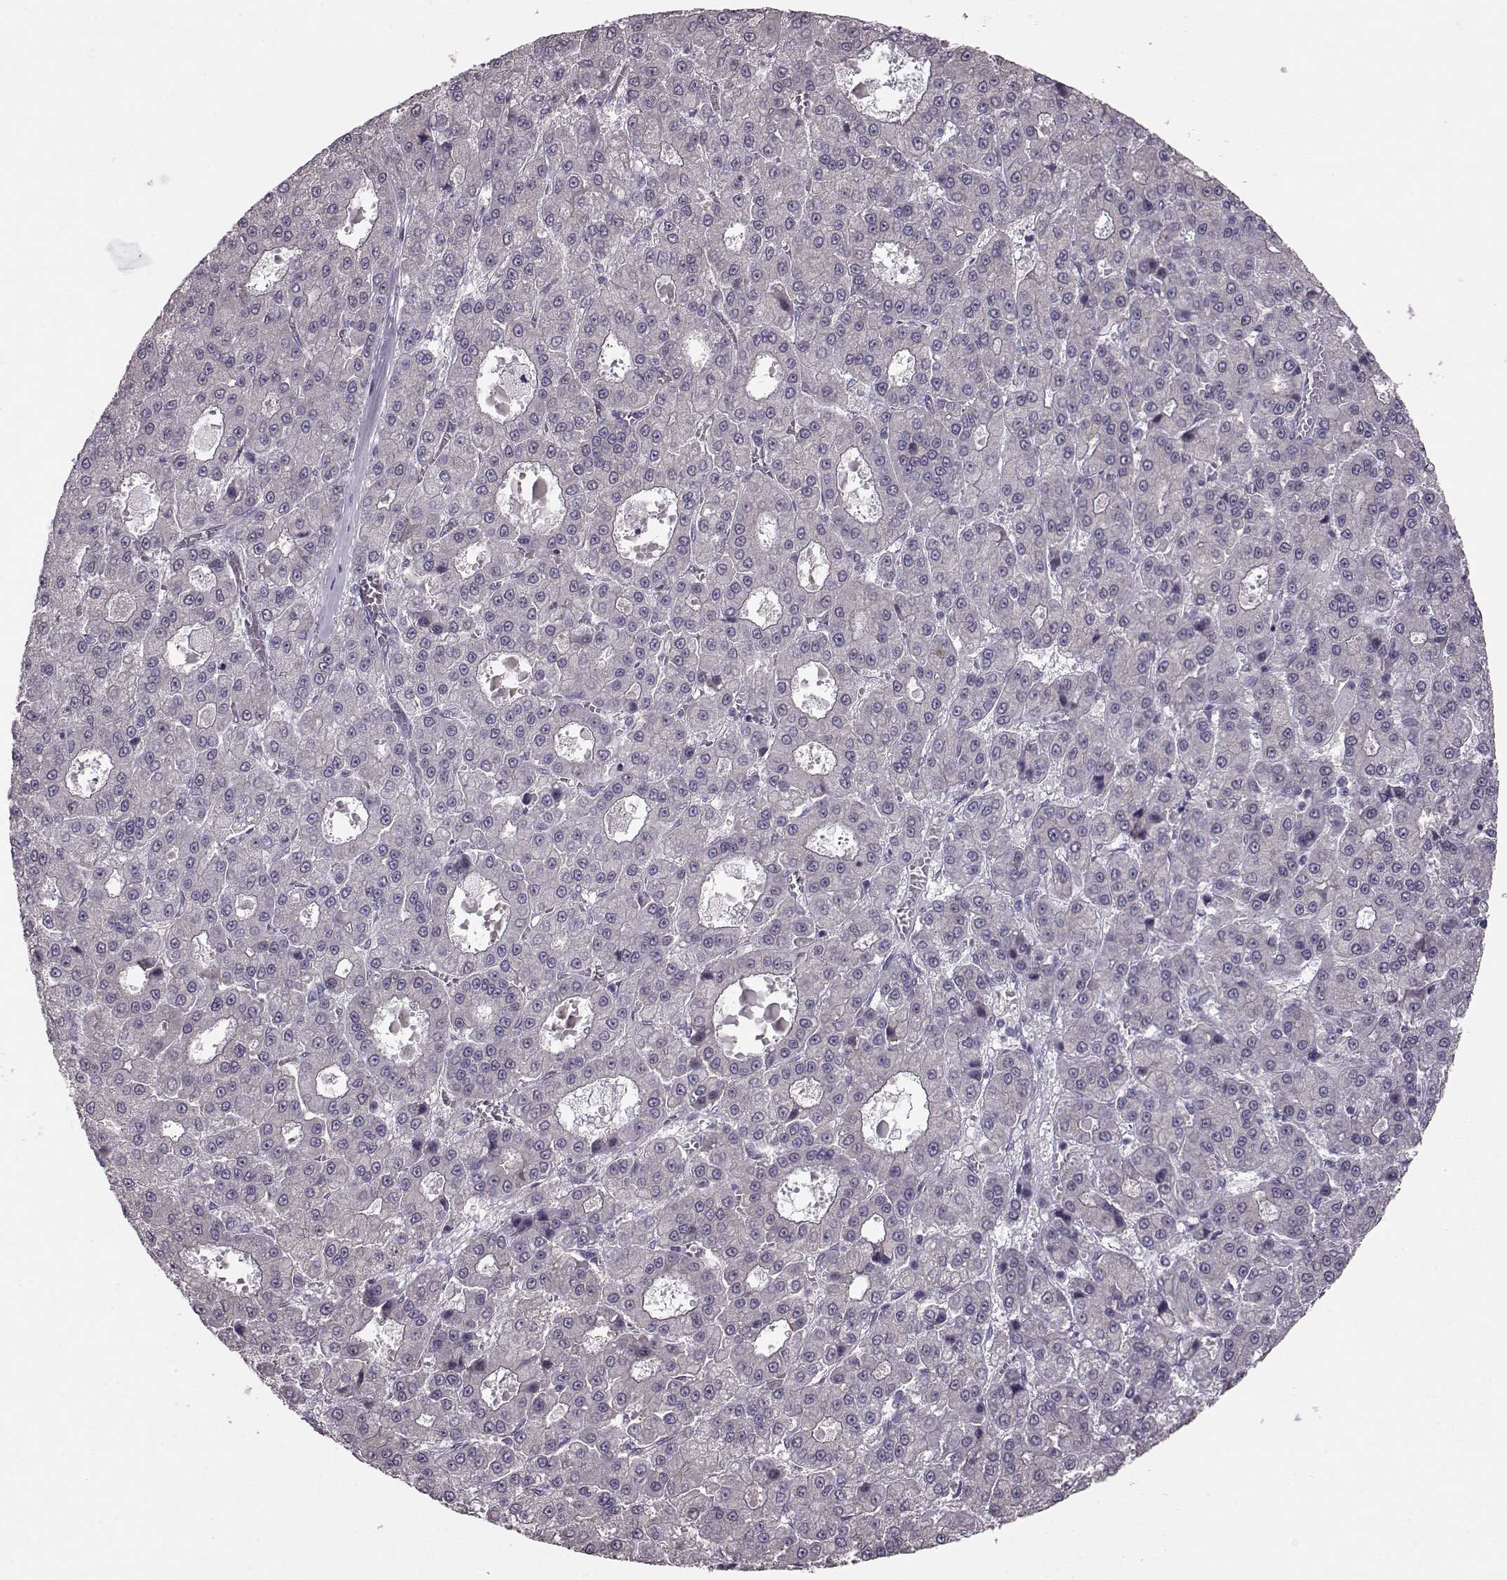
{"staining": {"intensity": "negative", "quantity": "none", "location": "none"}, "tissue": "liver cancer", "cell_type": "Tumor cells", "image_type": "cancer", "snomed": [{"axis": "morphology", "description": "Carcinoma, Hepatocellular, NOS"}, {"axis": "topography", "description": "Liver"}], "caption": "A high-resolution micrograph shows immunohistochemistry (IHC) staining of hepatocellular carcinoma (liver), which exhibits no significant positivity in tumor cells.", "gene": "TCHHL1", "patient": {"sex": "male", "age": 70}}